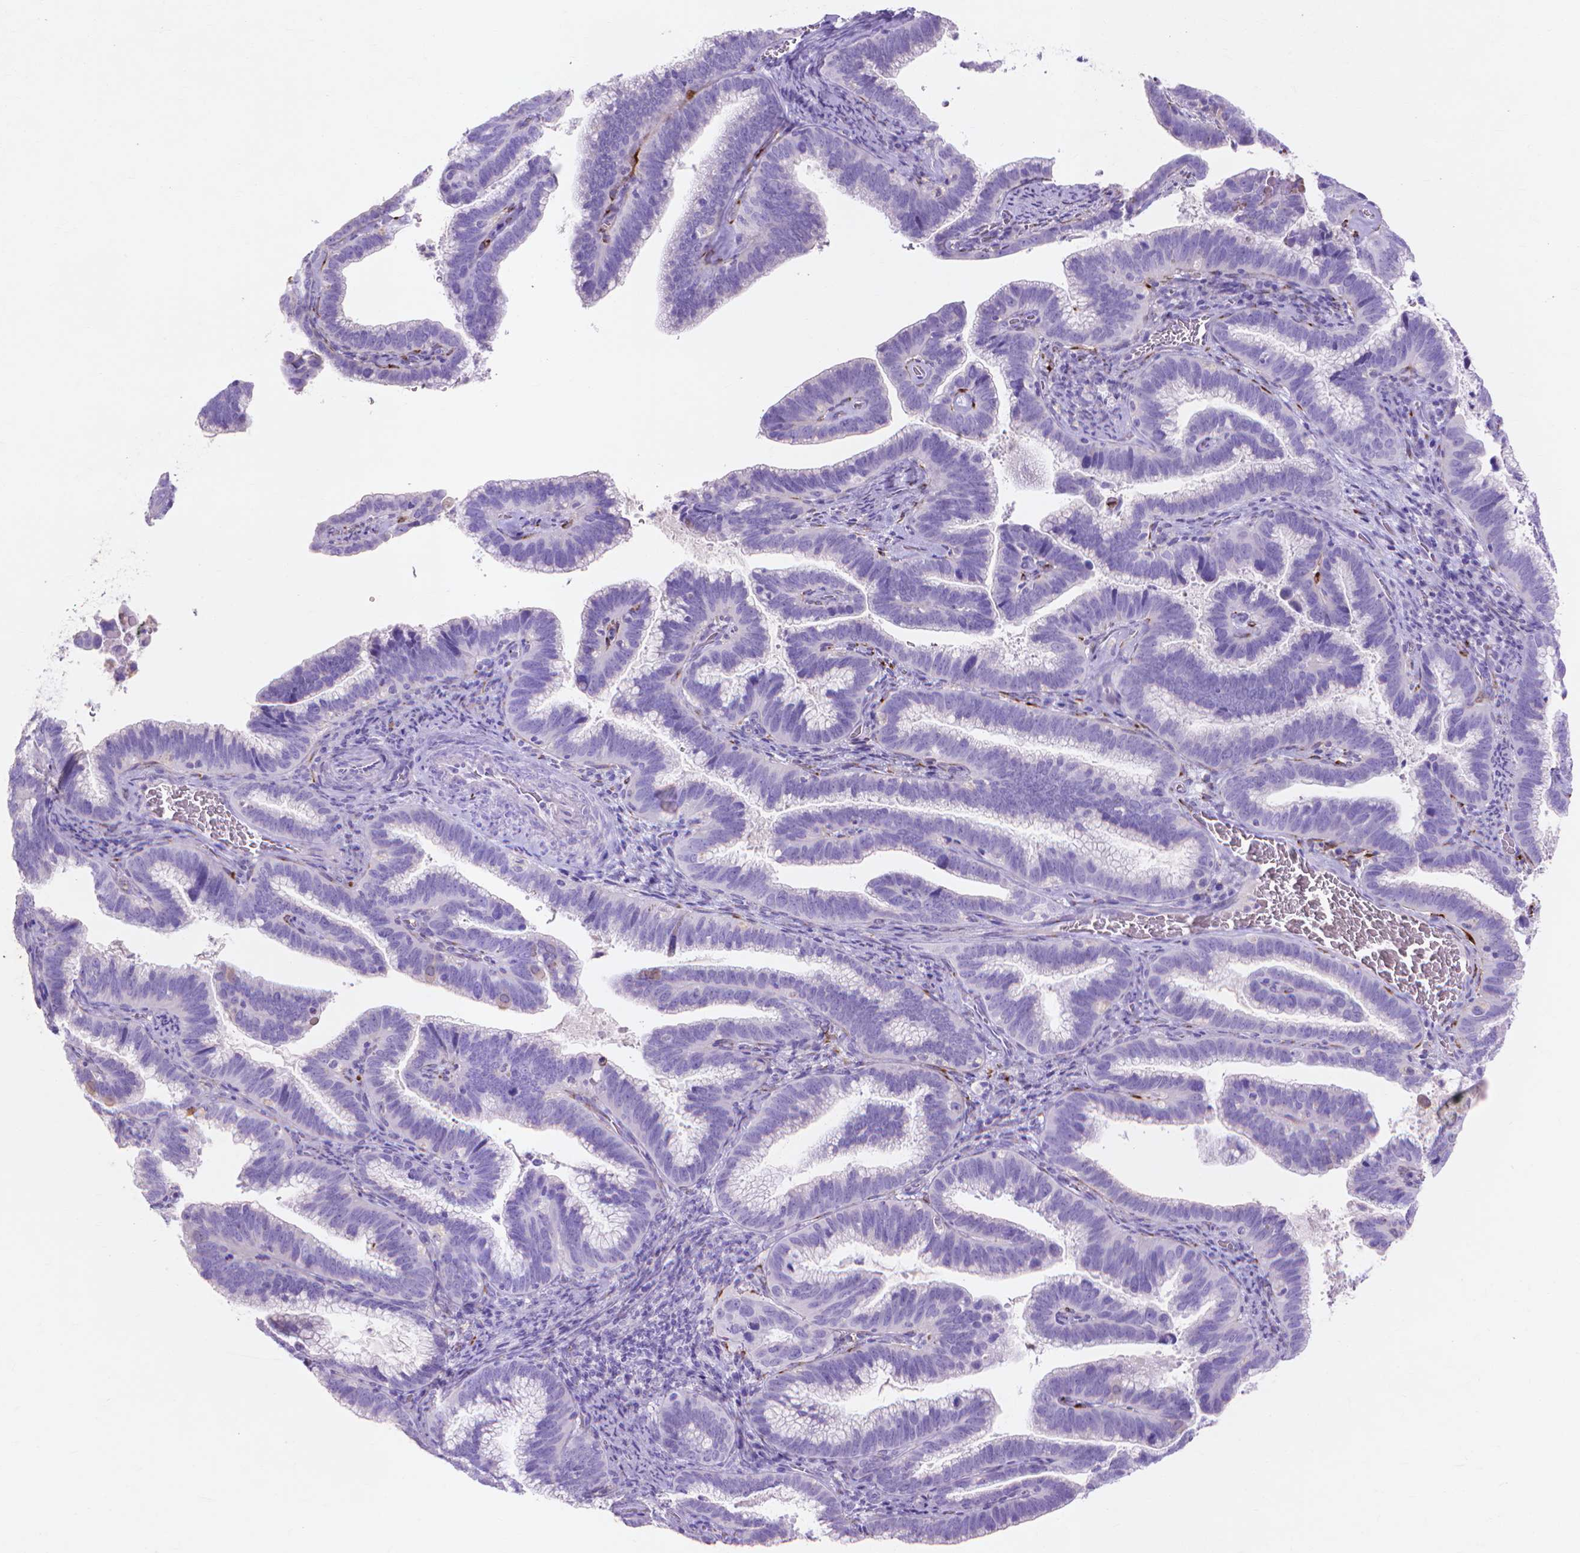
{"staining": {"intensity": "negative", "quantity": "none", "location": "none"}, "tissue": "cervical cancer", "cell_type": "Tumor cells", "image_type": "cancer", "snomed": [{"axis": "morphology", "description": "Adenocarcinoma, NOS"}, {"axis": "topography", "description": "Cervix"}], "caption": "Tumor cells show no significant protein expression in cervical adenocarcinoma.", "gene": "MMP11", "patient": {"sex": "female", "age": 61}}